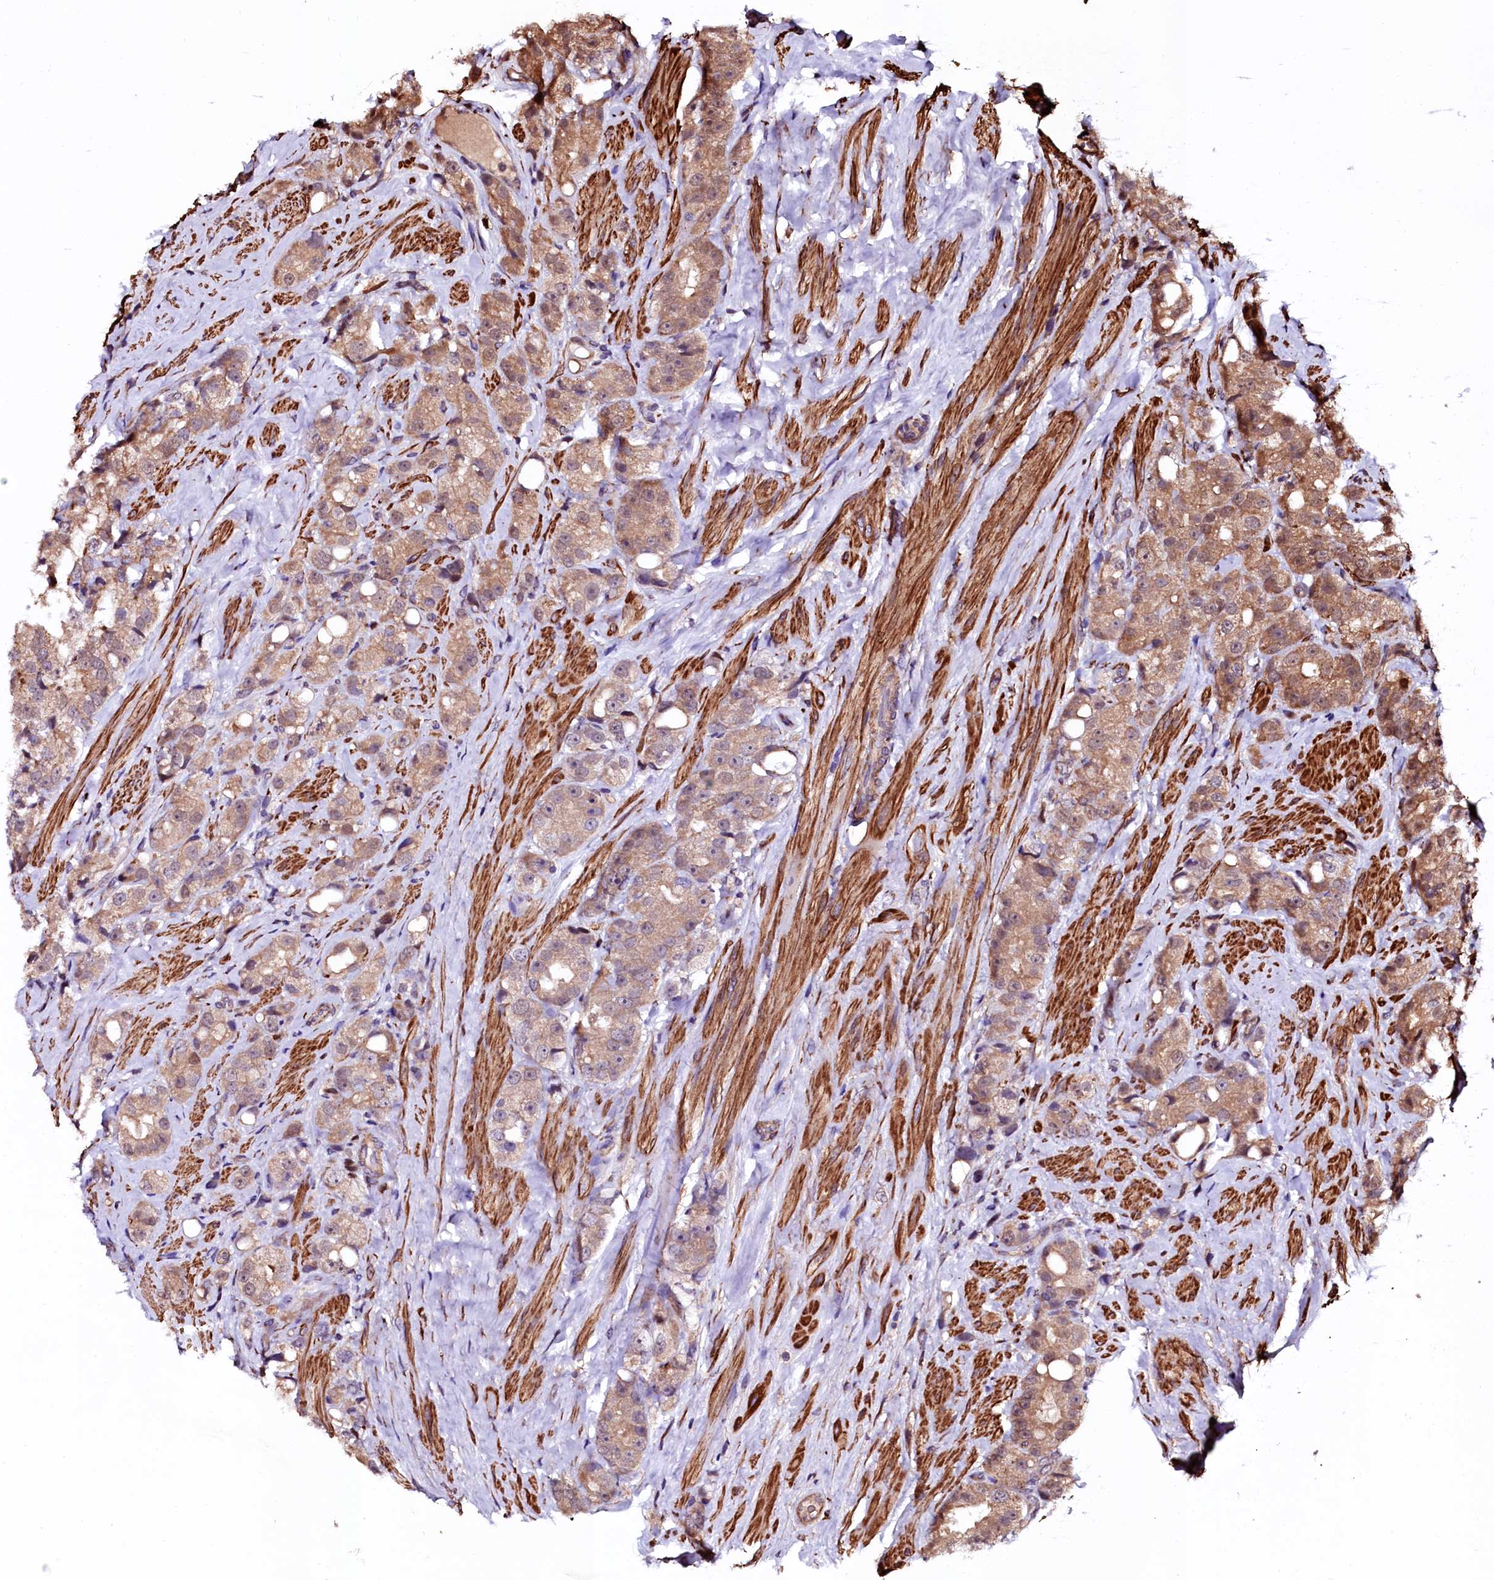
{"staining": {"intensity": "moderate", "quantity": ">75%", "location": "cytoplasmic/membranous"}, "tissue": "prostate cancer", "cell_type": "Tumor cells", "image_type": "cancer", "snomed": [{"axis": "morphology", "description": "Adenocarcinoma, NOS"}, {"axis": "topography", "description": "Prostate"}], "caption": "This micrograph demonstrates immunohistochemistry staining of prostate cancer (adenocarcinoma), with medium moderate cytoplasmic/membranous expression in approximately >75% of tumor cells.", "gene": "N4BP1", "patient": {"sex": "male", "age": 79}}